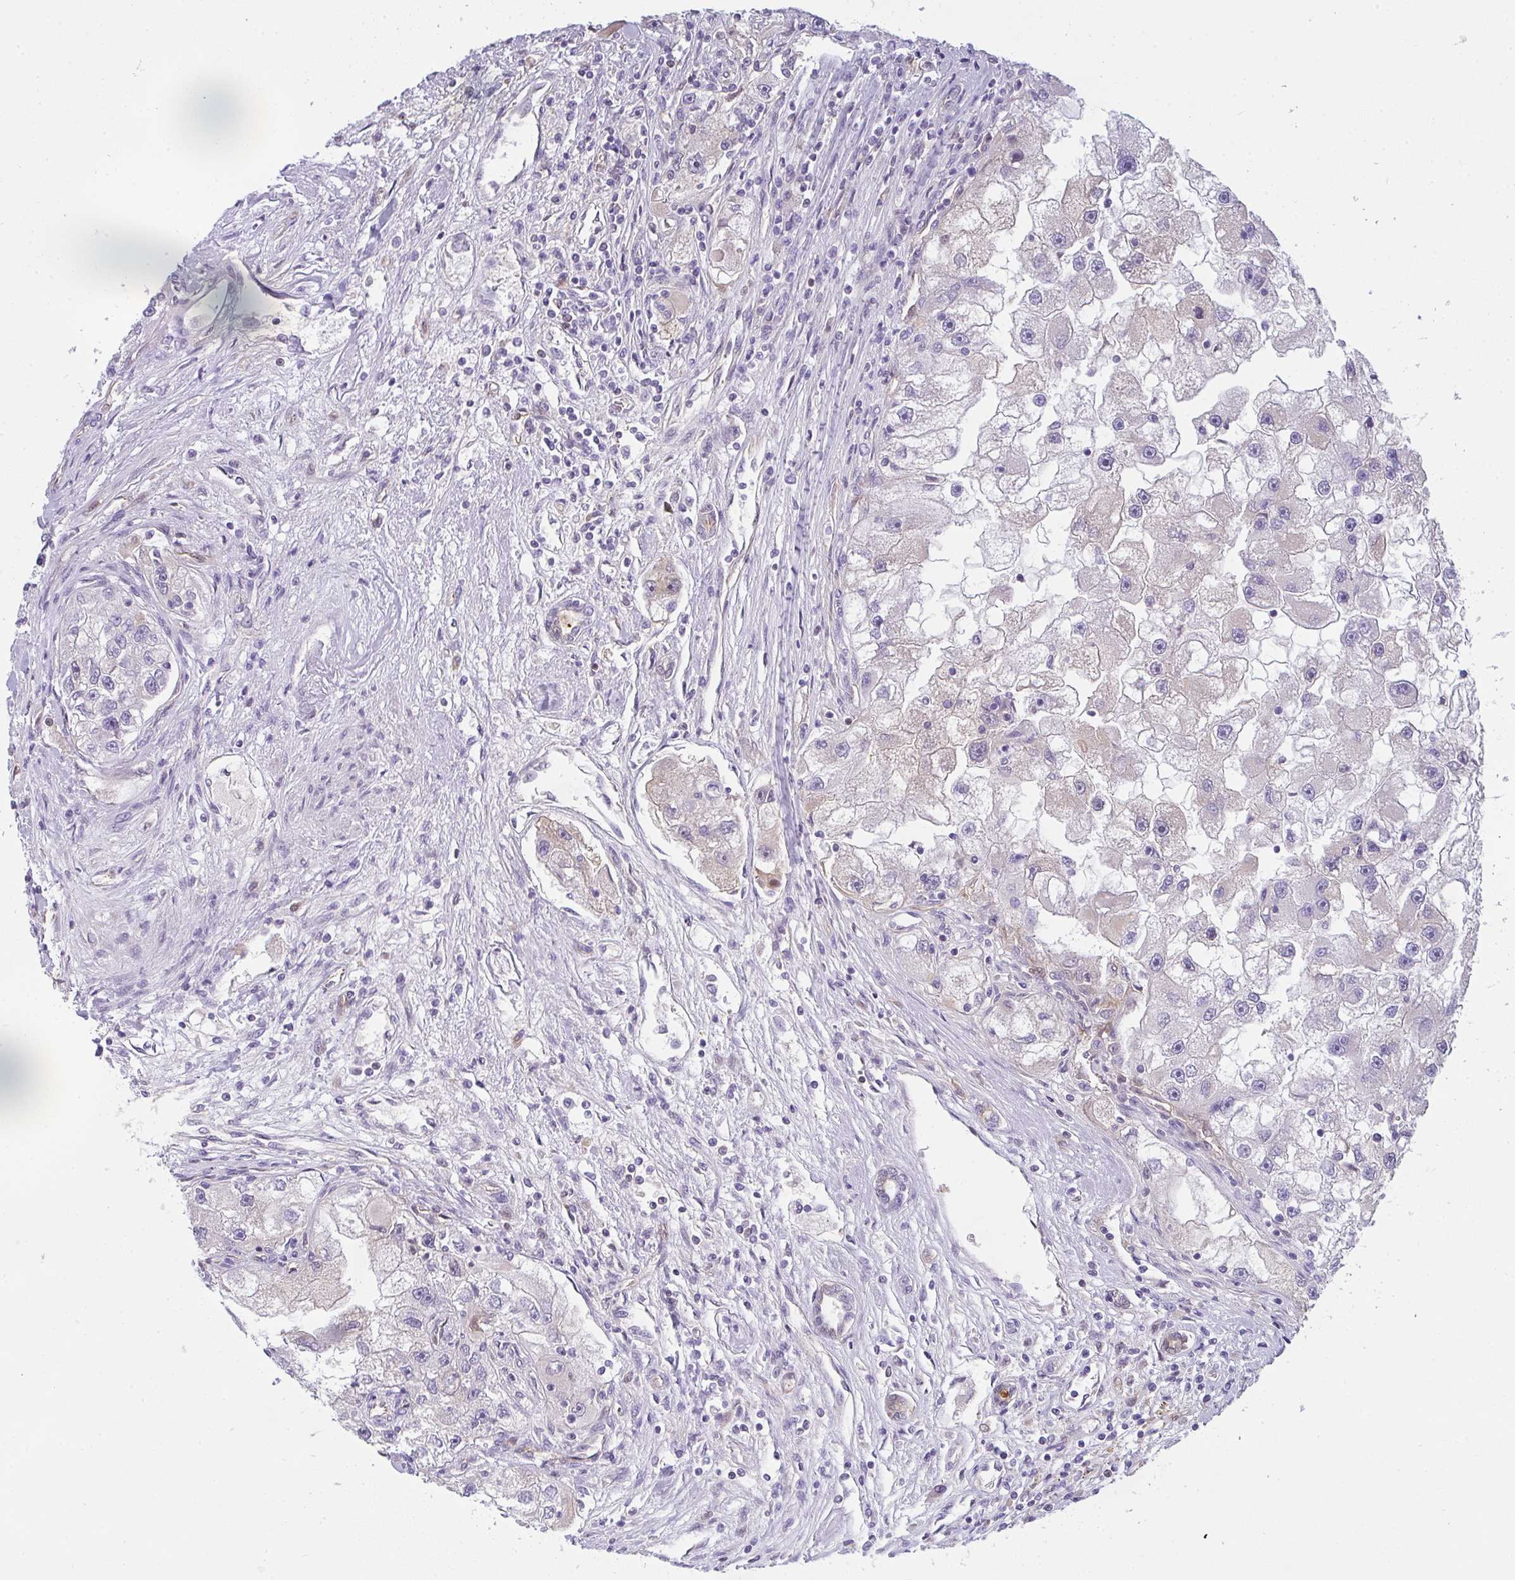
{"staining": {"intensity": "negative", "quantity": "none", "location": "none"}, "tissue": "renal cancer", "cell_type": "Tumor cells", "image_type": "cancer", "snomed": [{"axis": "morphology", "description": "Adenocarcinoma, NOS"}, {"axis": "topography", "description": "Kidney"}], "caption": "Micrograph shows no significant protein staining in tumor cells of renal cancer (adenocarcinoma).", "gene": "COX7B", "patient": {"sex": "male", "age": 63}}